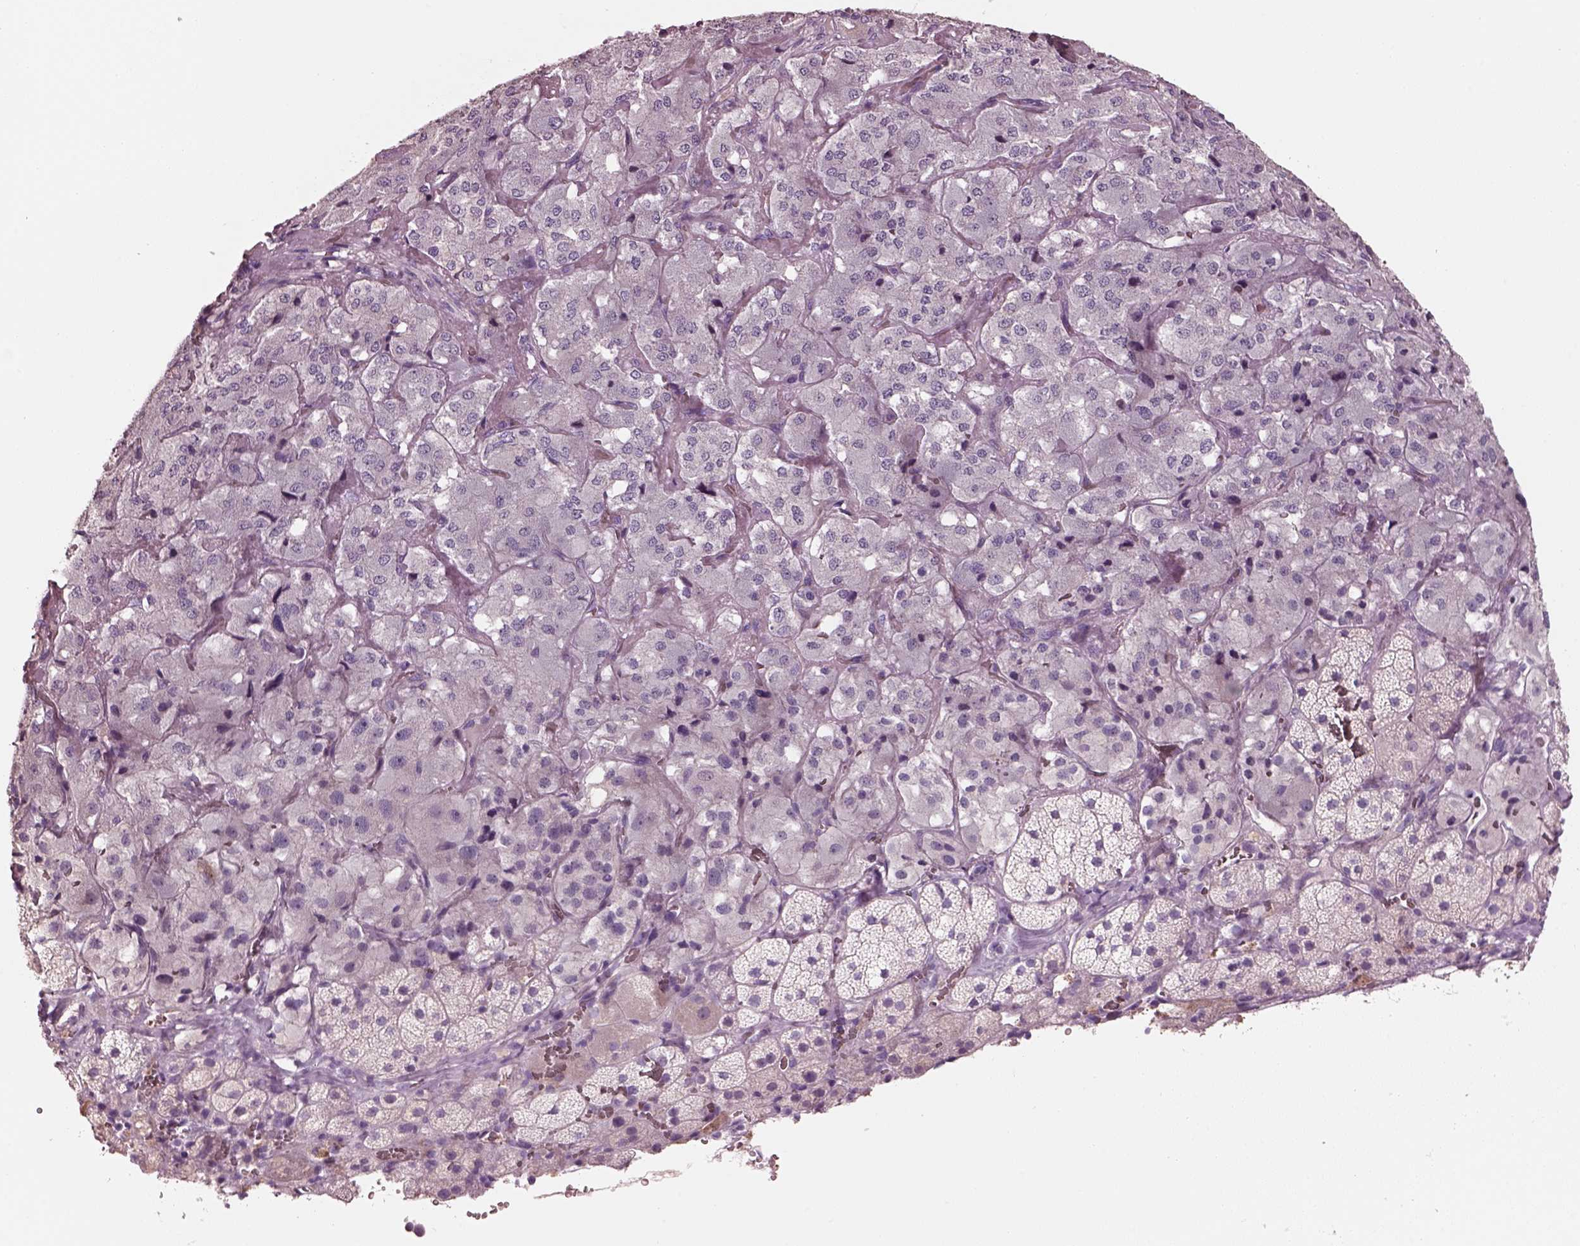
{"staining": {"intensity": "negative", "quantity": "none", "location": "none"}, "tissue": "adrenal gland", "cell_type": "Glandular cells", "image_type": "normal", "snomed": [{"axis": "morphology", "description": "Normal tissue, NOS"}, {"axis": "topography", "description": "Adrenal gland"}], "caption": "Micrograph shows no significant protein expression in glandular cells of benign adrenal gland. Brightfield microscopy of immunohistochemistry stained with DAB (brown) and hematoxylin (blue), captured at high magnification.", "gene": "PNOC", "patient": {"sex": "male", "age": 57}}